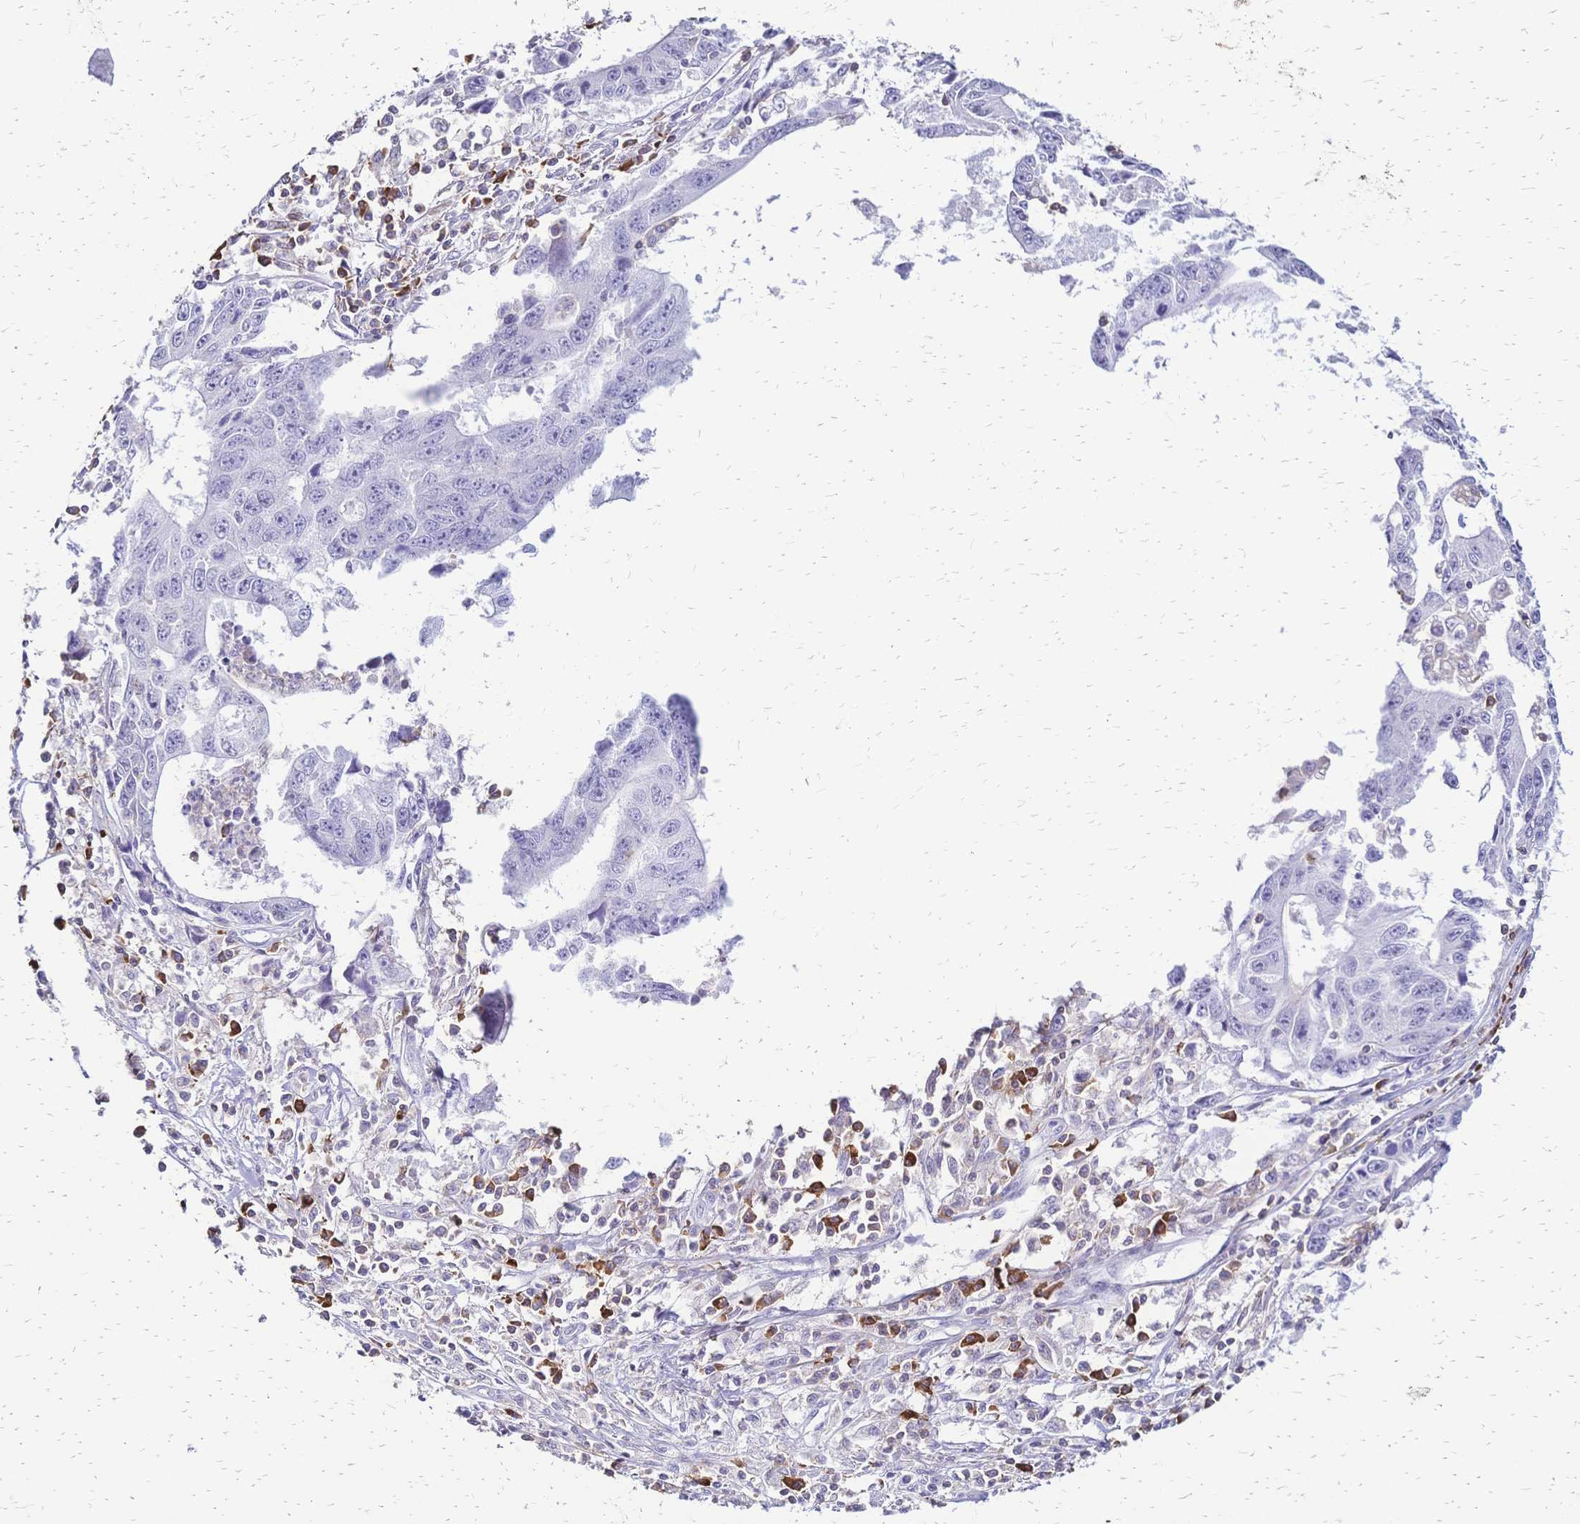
{"staining": {"intensity": "negative", "quantity": "none", "location": "none"}, "tissue": "liver cancer", "cell_type": "Tumor cells", "image_type": "cancer", "snomed": [{"axis": "morphology", "description": "Cholangiocarcinoma"}, {"axis": "topography", "description": "Liver"}], "caption": "An immunohistochemistry micrograph of liver cancer is shown. There is no staining in tumor cells of liver cancer. (DAB immunohistochemistry (IHC) visualized using brightfield microscopy, high magnification).", "gene": "IL2RA", "patient": {"sex": "male", "age": 65}}